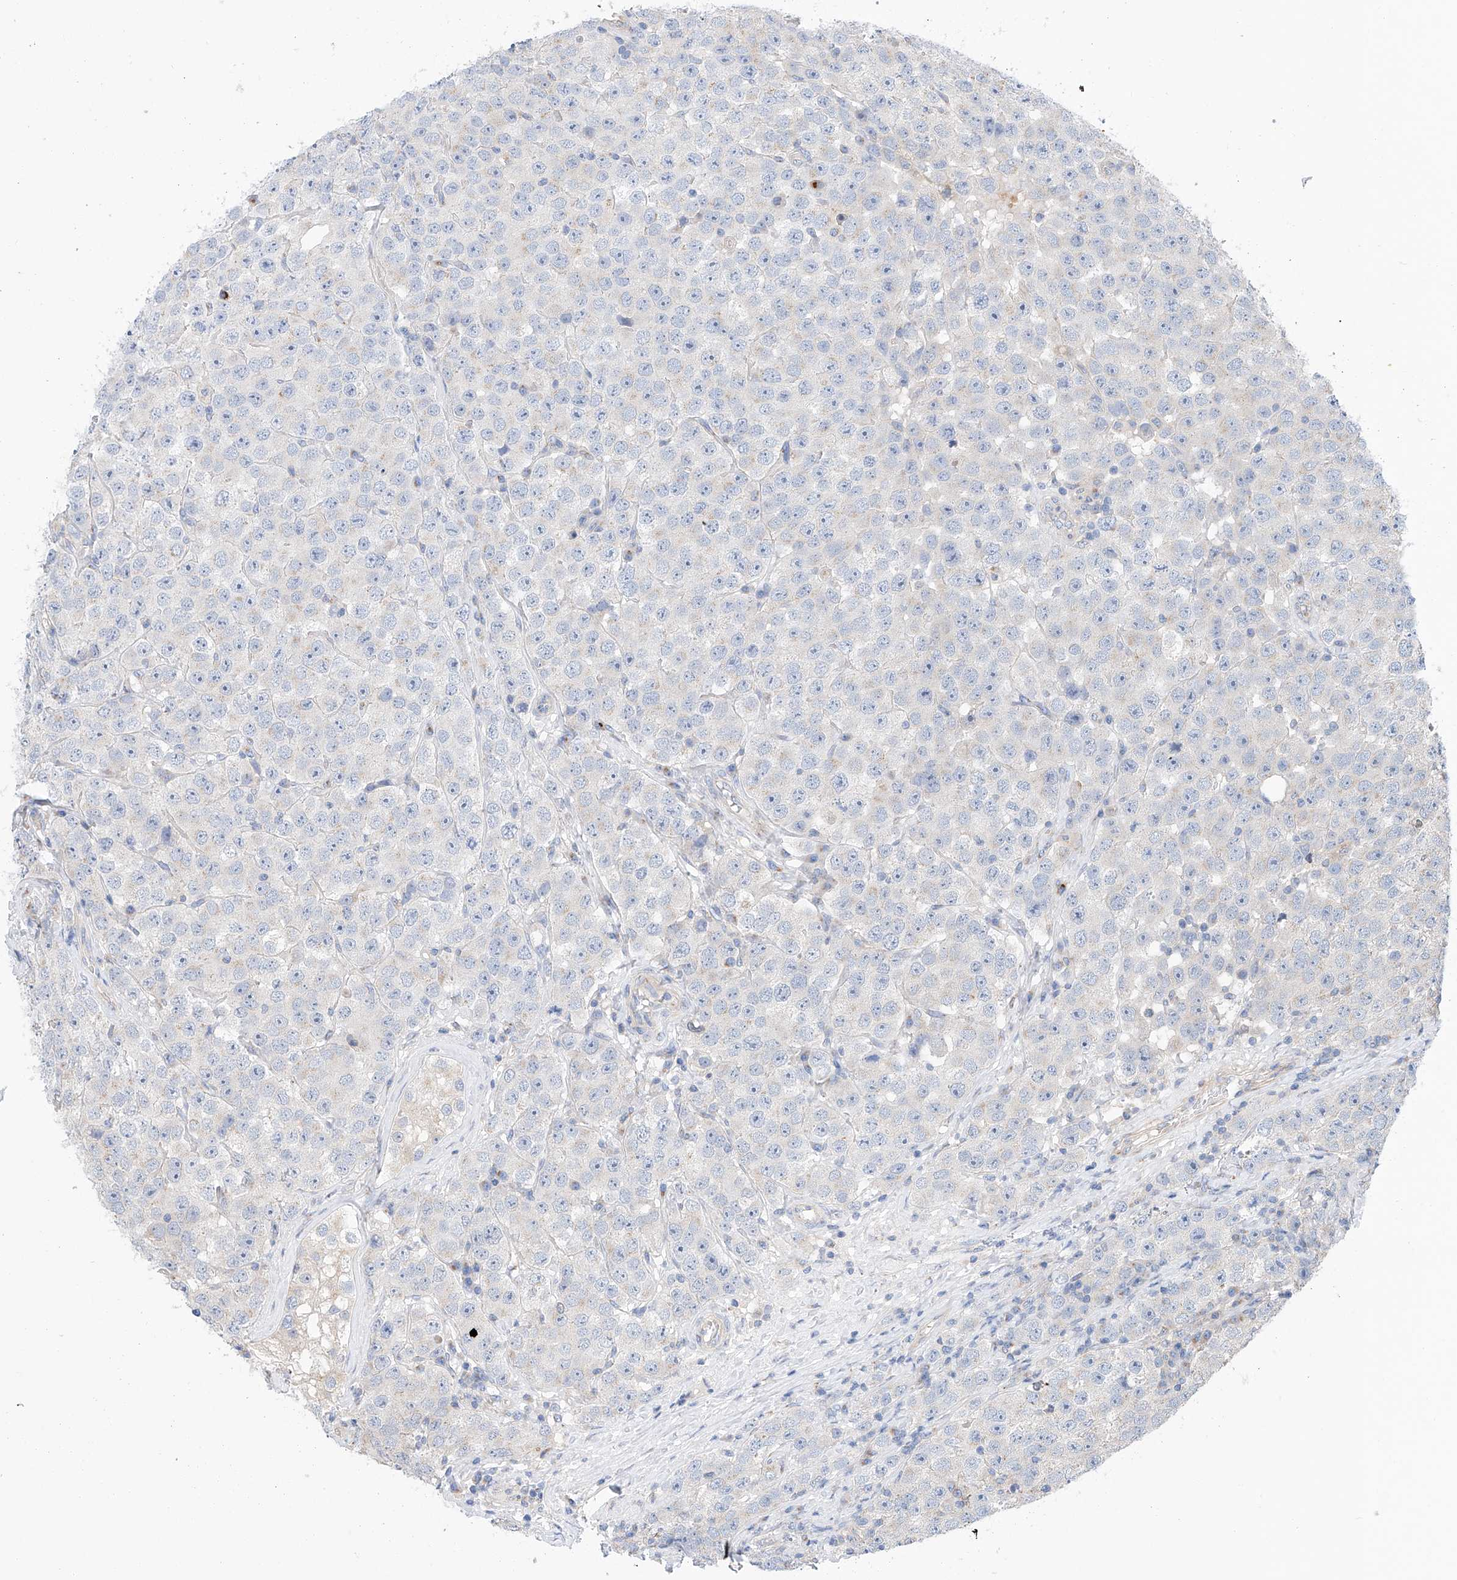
{"staining": {"intensity": "negative", "quantity": "none", "location": "none"}, "tissue": "testis cancer", "cell_type": "Tumor cells", "image_type": "cancer", "snomed": [{"axis": "morphology", "description": "Seminoma, NOS"}, {"axis": "topography", "description": "Testis"}], "caption": "Immunohistochemistry (IHC) photomicrograph of neoplastic tissue: human testis seminoma stained with DAB (3,3'-diaminobenzidine) reveals no significant protein staining in tumor cells.", "gene": "SLC22A7", "patient": {"sex": "male", "age": 28}}